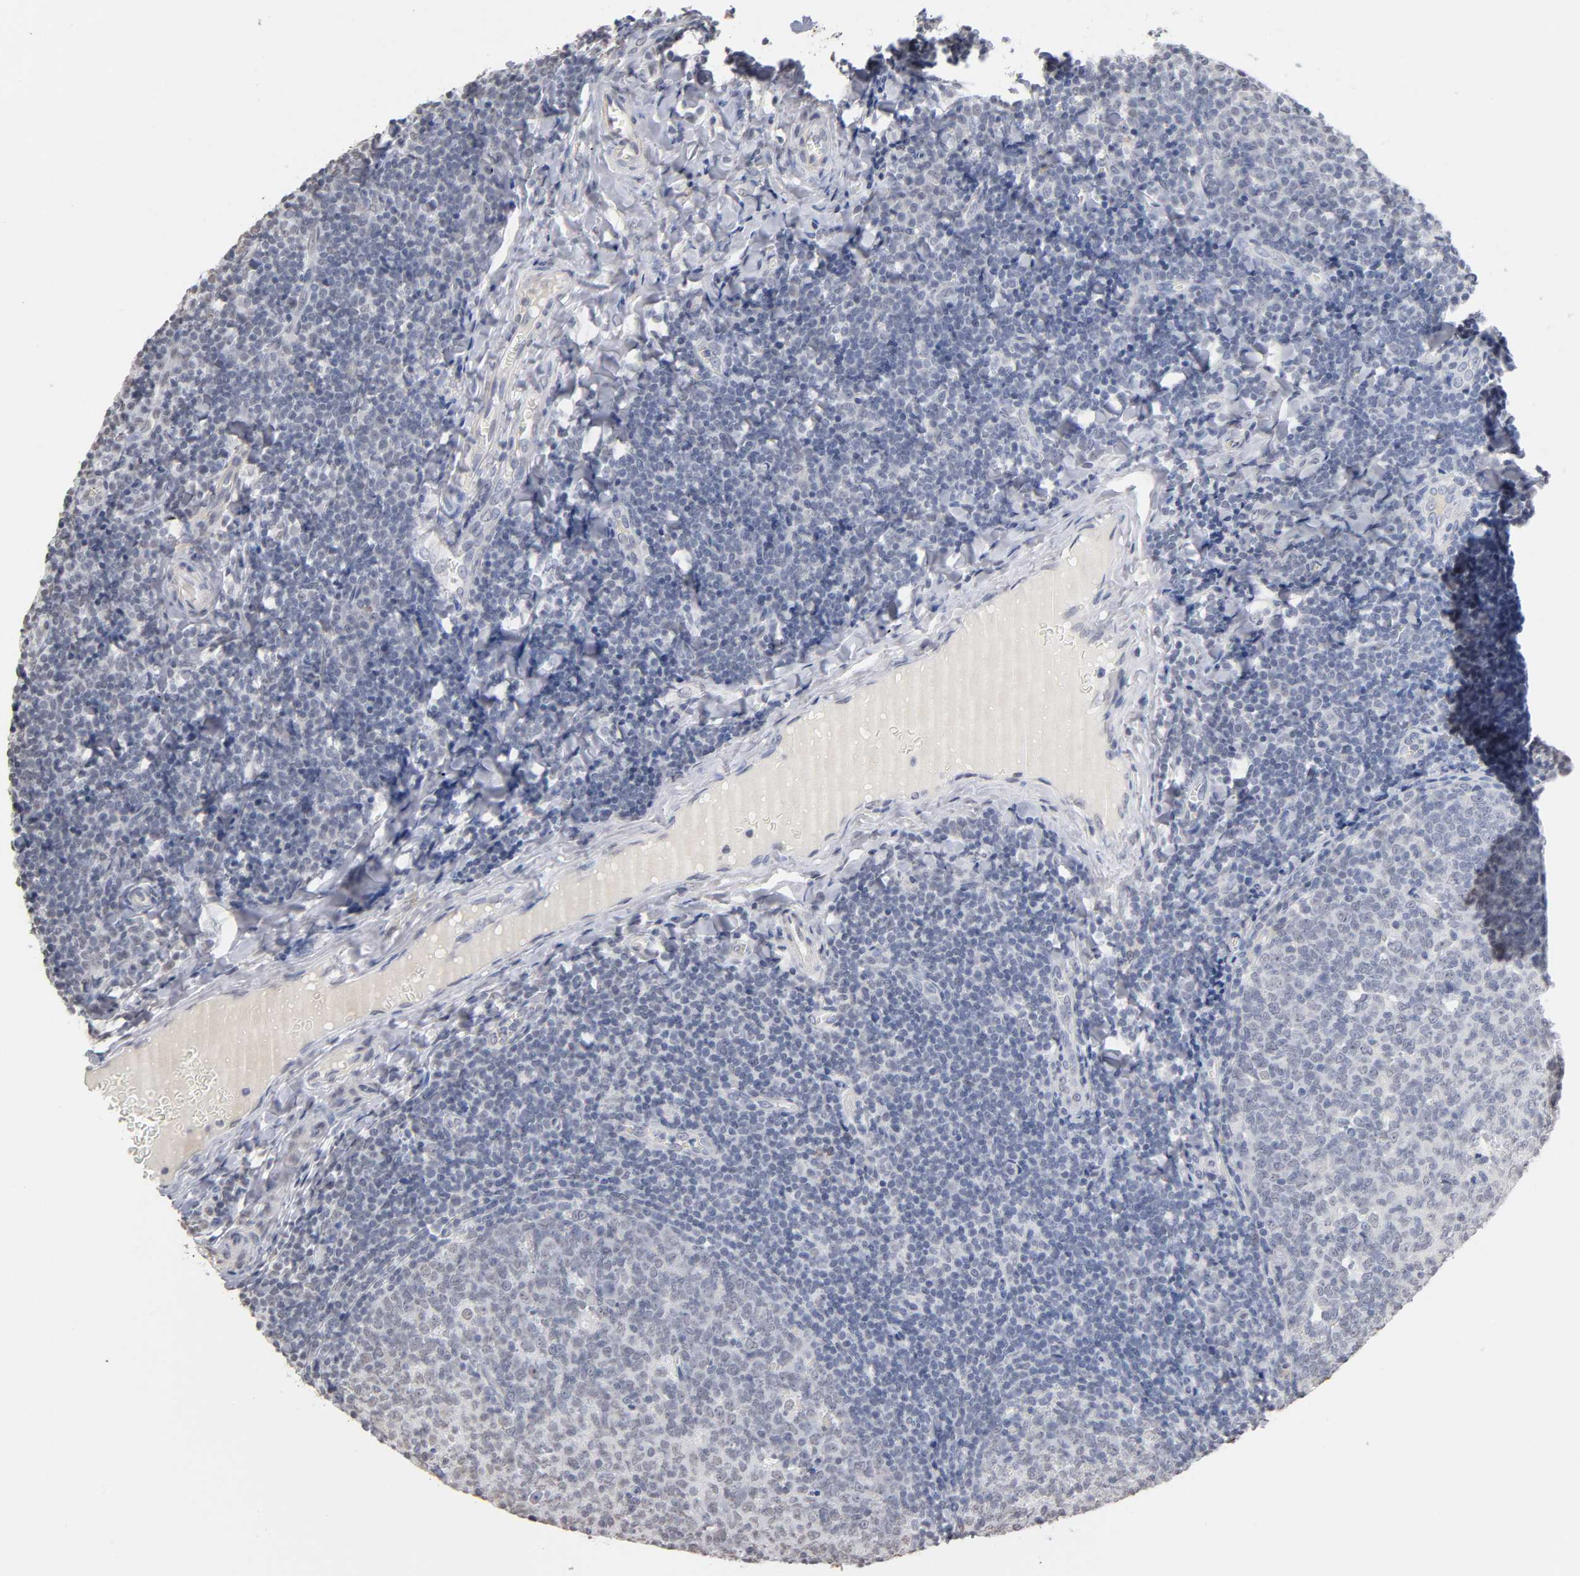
{"staining": {"intensity": "negative", "quantity": "none", "location": "none"}, "tissue": "tonsil", "cell_type": "Germinal center cells", "image_type": "normal", "snomed": [{"axis": "morphology", "description": "Normal tissue, NOS"}, {"axis": "topography", "description": "Tonsil"}], "caption": "Immunohistochemistry (IHC) histopathology image of unremarkable tonsil stained for a protein (brown), which reveals no expression in germinal center cells.", "gene": "CRABP2", "patient": {"sex": "male", "age": 31}}